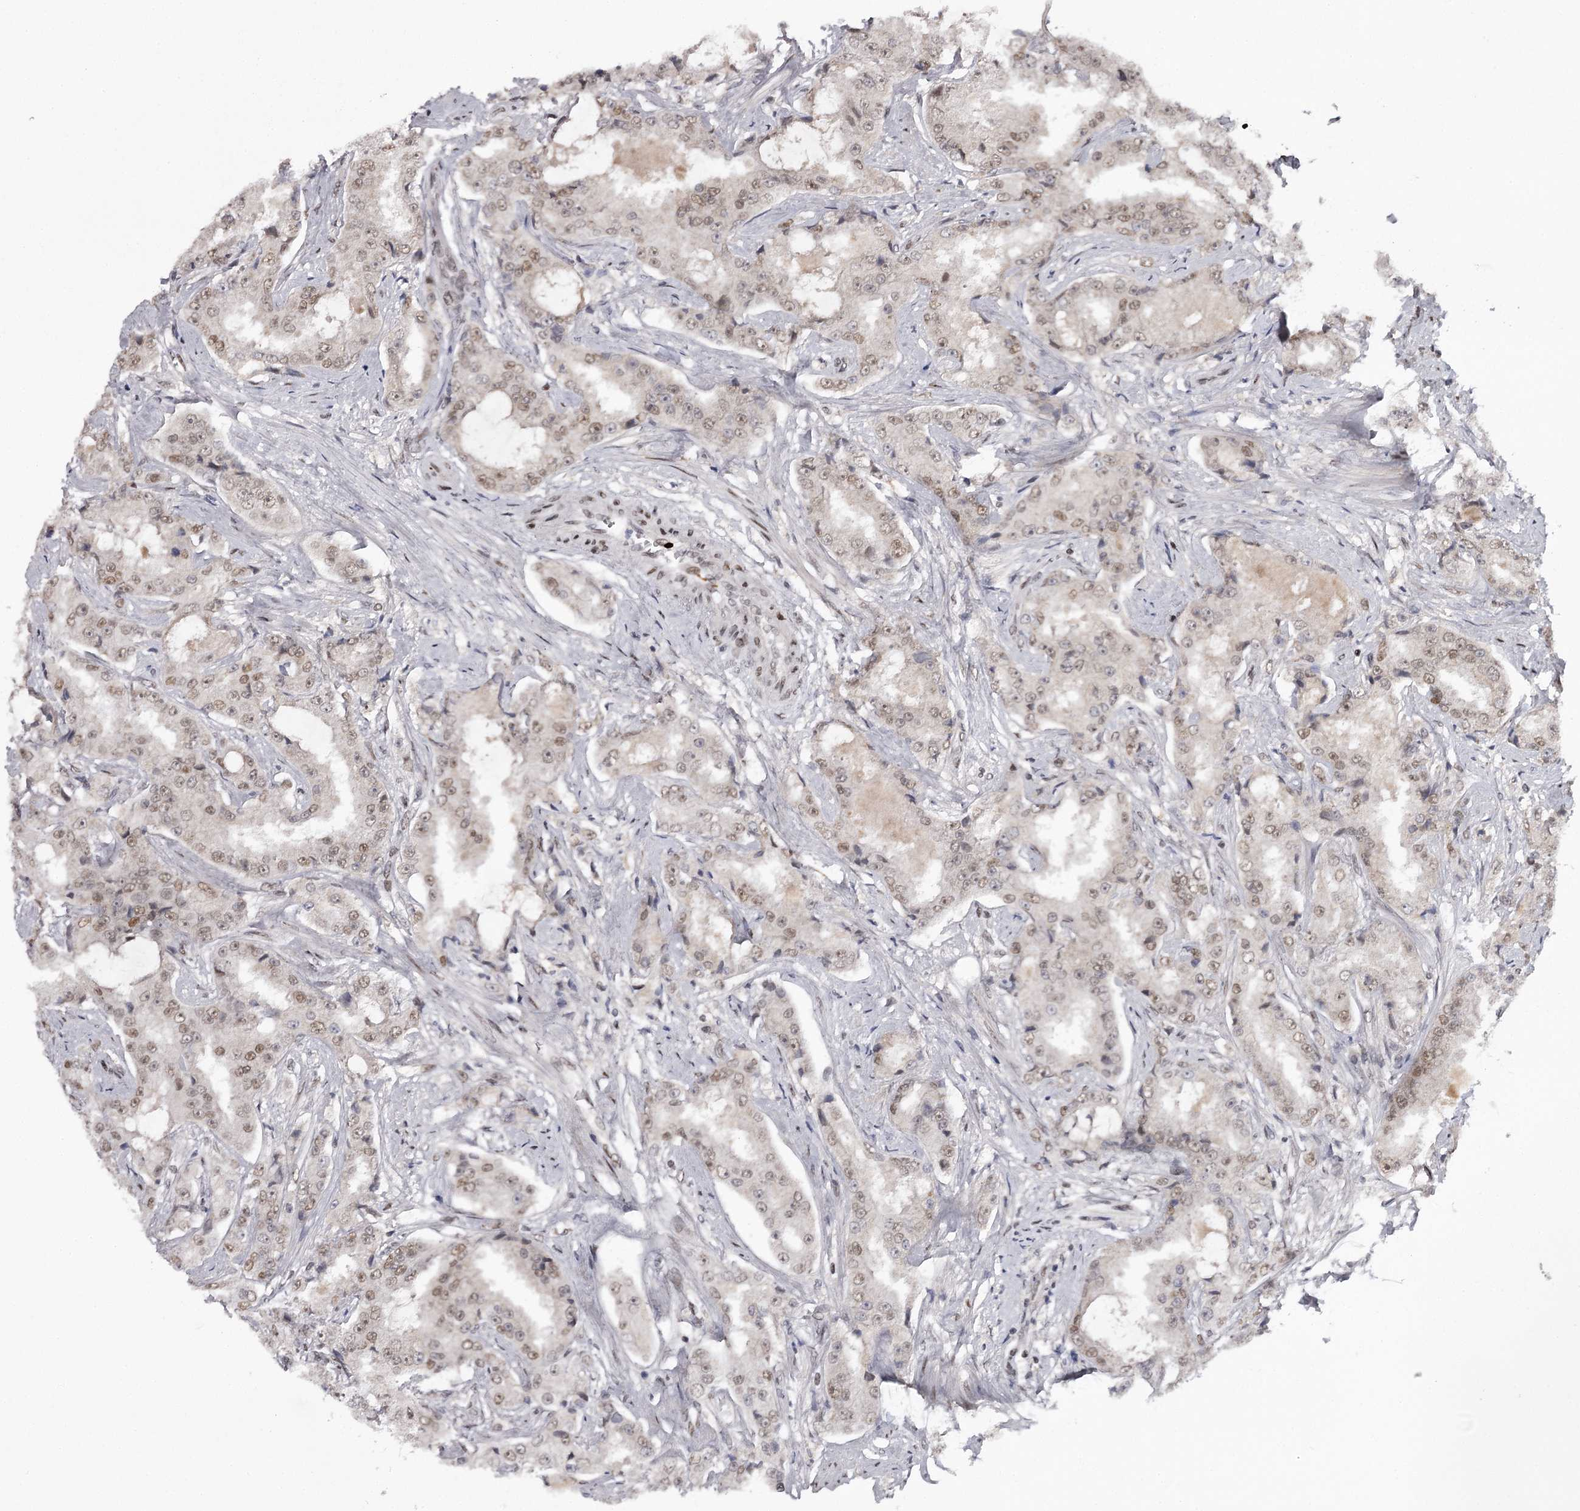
{"staining": {"intensity": "weak", "quantity": ">75%", "location": "nuclear"}, "tissue": "prostate cancer", "cell_type": "Tumor cells", "image_type": "cancer", "snomed": [{"axis": "morphology", "description": "Adenocarcinoma, High grade"}, {"axis": "topography", "description": "Prostate"}], "caption": "Weak nuclear expression for a protein is present in approximately >75% of tumor cells of prostate cancer using immunohistochemistry (IHC).", "gene": "TTC33", "patient": {"sex": "male", "age": 73}}